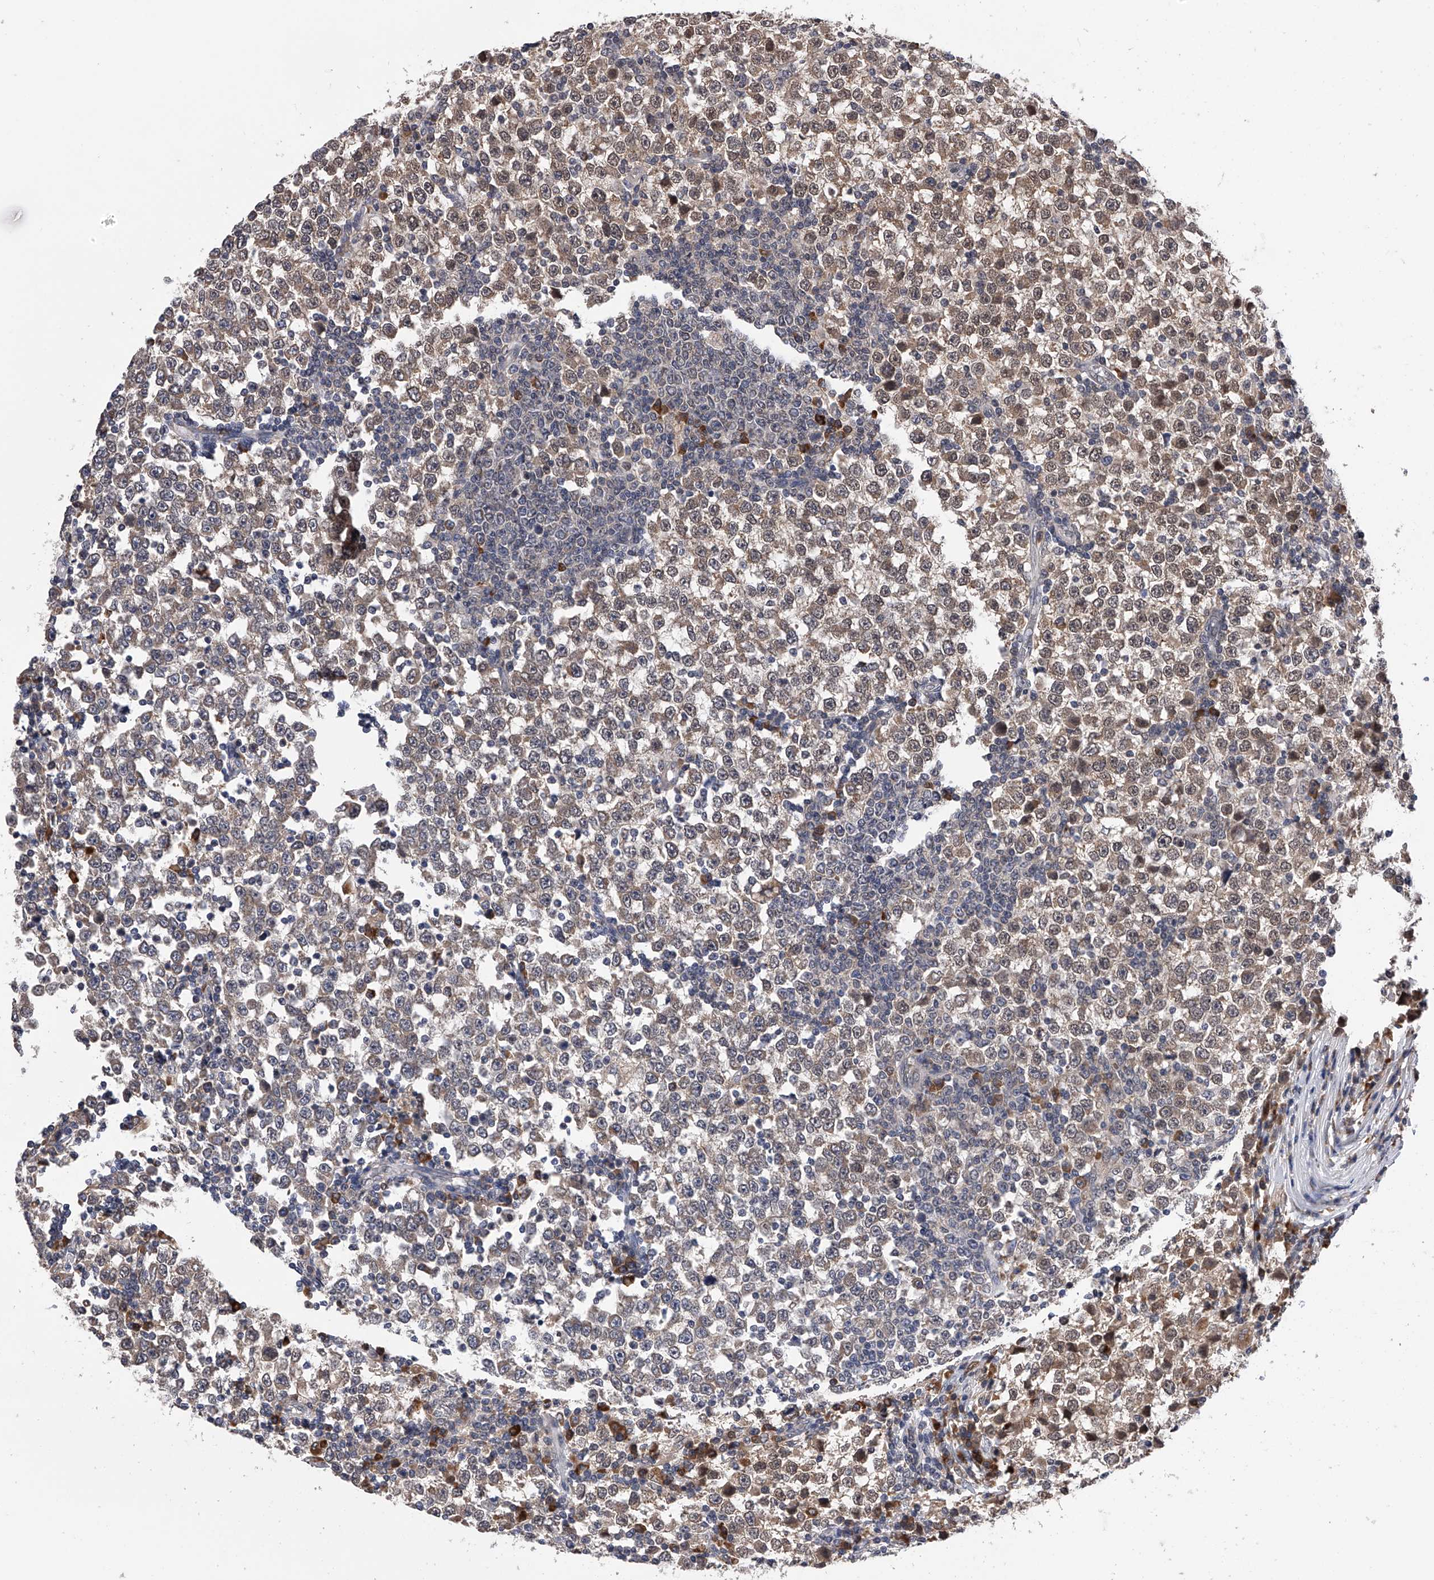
{"staining": {"intensity": "weak", "quantity": "25%-75%", "location": "cytoplasmic/membranous"}, "tissue": "testis cancer", "cell_type": "Tumor cells", "image_type": "cancer", "snomed": [{"axis": "morphology", "description": "Seminoma, NOS"}, {"axis": "topography", "description": "Testis"}], "caption": "Human testis cancer (seminoma) stained for a protein (brown) displays weak cytoplasmic/membranous positive expression in about 25%-75% of tumor cells.", "gene": "SPOCK1", "patient": {"sex": "male", "age": 65}}